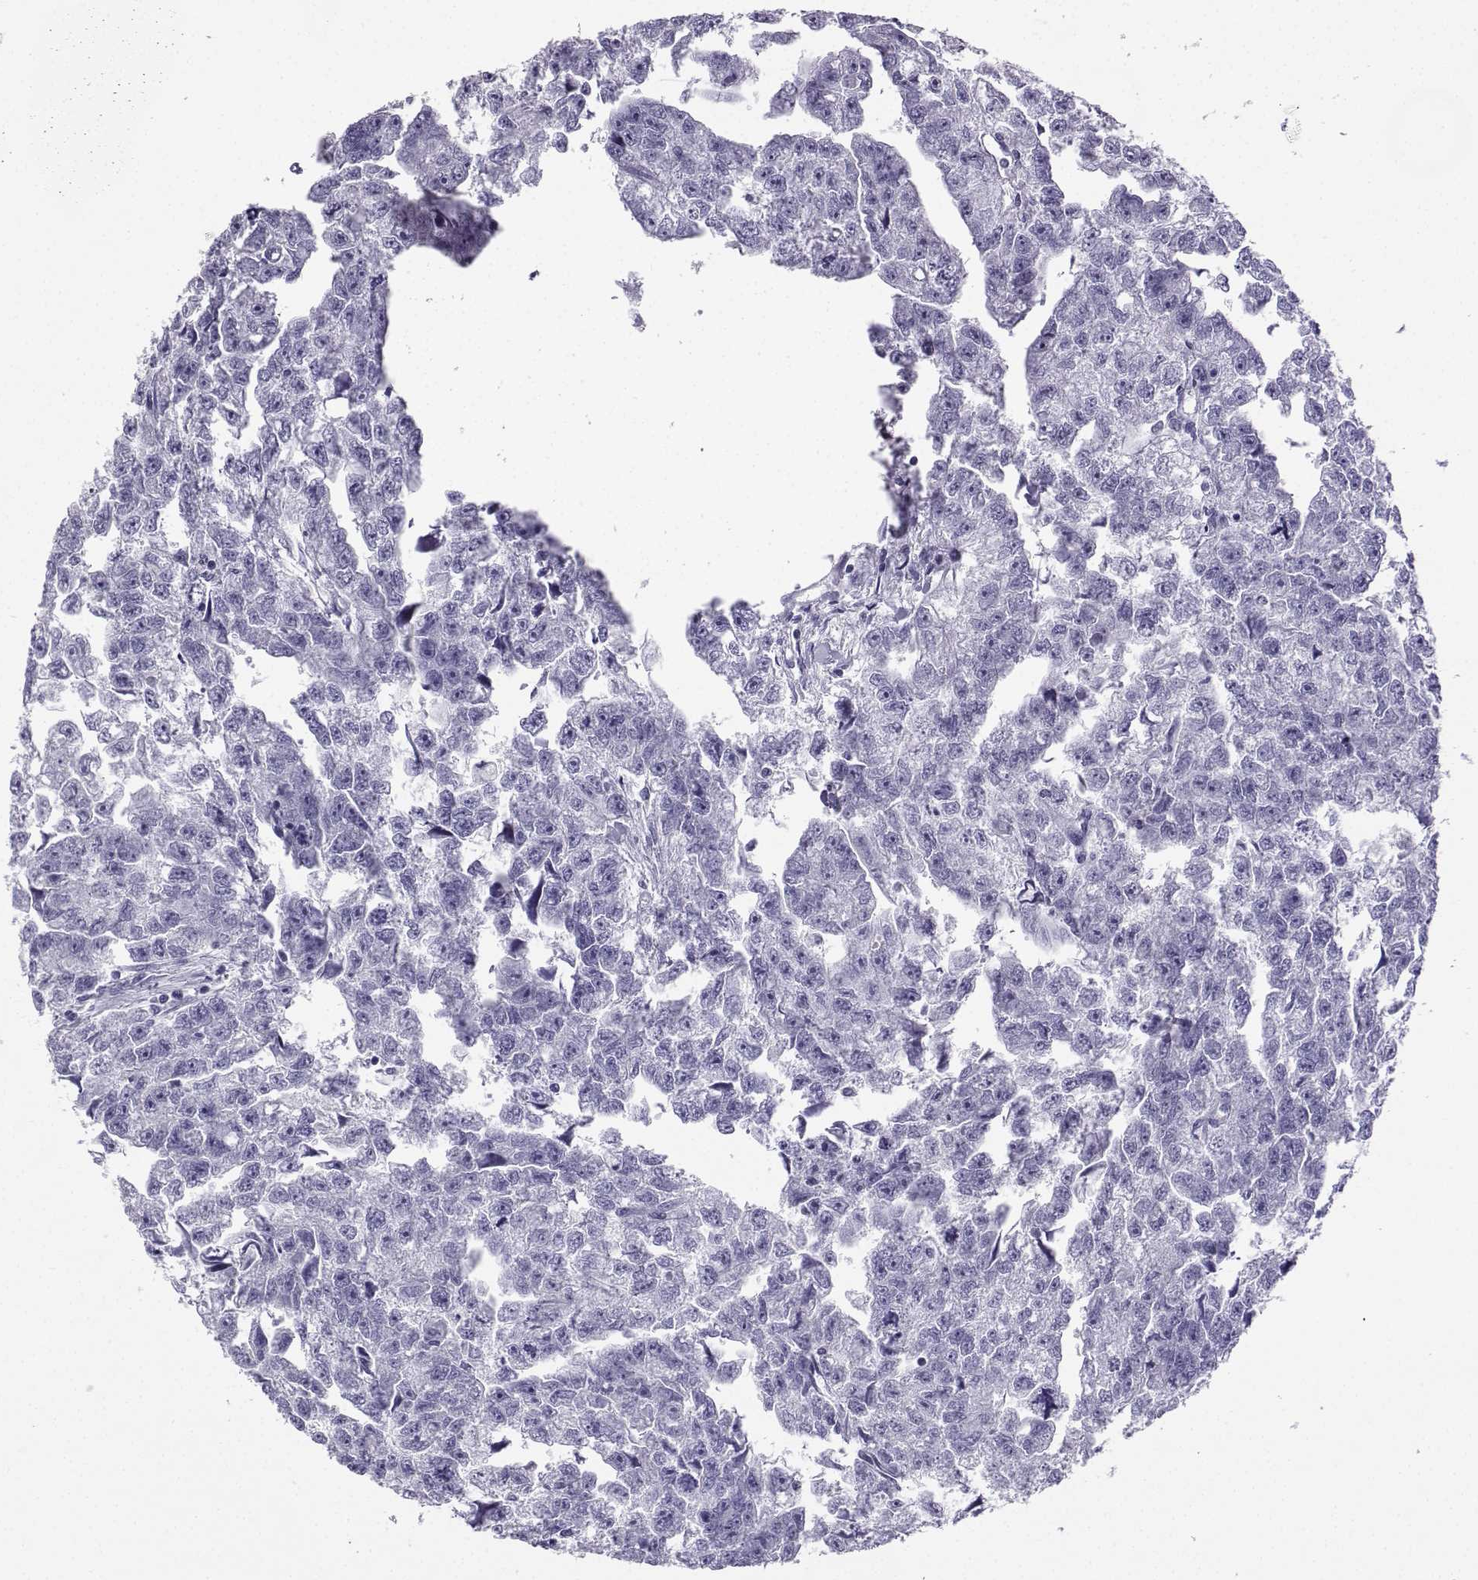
{"staining": {"intensity": "negative", "quantity": "none", "location": "none"}, "tissue": "testis cancer", "cell_type": "Tumor cells", "image_type": "cancer", "snomed": [{"axis": "morphology", "description": "Carcinoma, Embryonal, NOS"}, {"axis": "morphology", "description": "Teratoma, malignant, NOS"}, {"axis": "topography", "description": "Testis"}], "caption": "Embryonal carcinoma (testis) stained for a protein using immunohistochemistry shows no expression tumor cells.", "gene": "NEFL", "patient": {"sex": "male", "age": 44}}